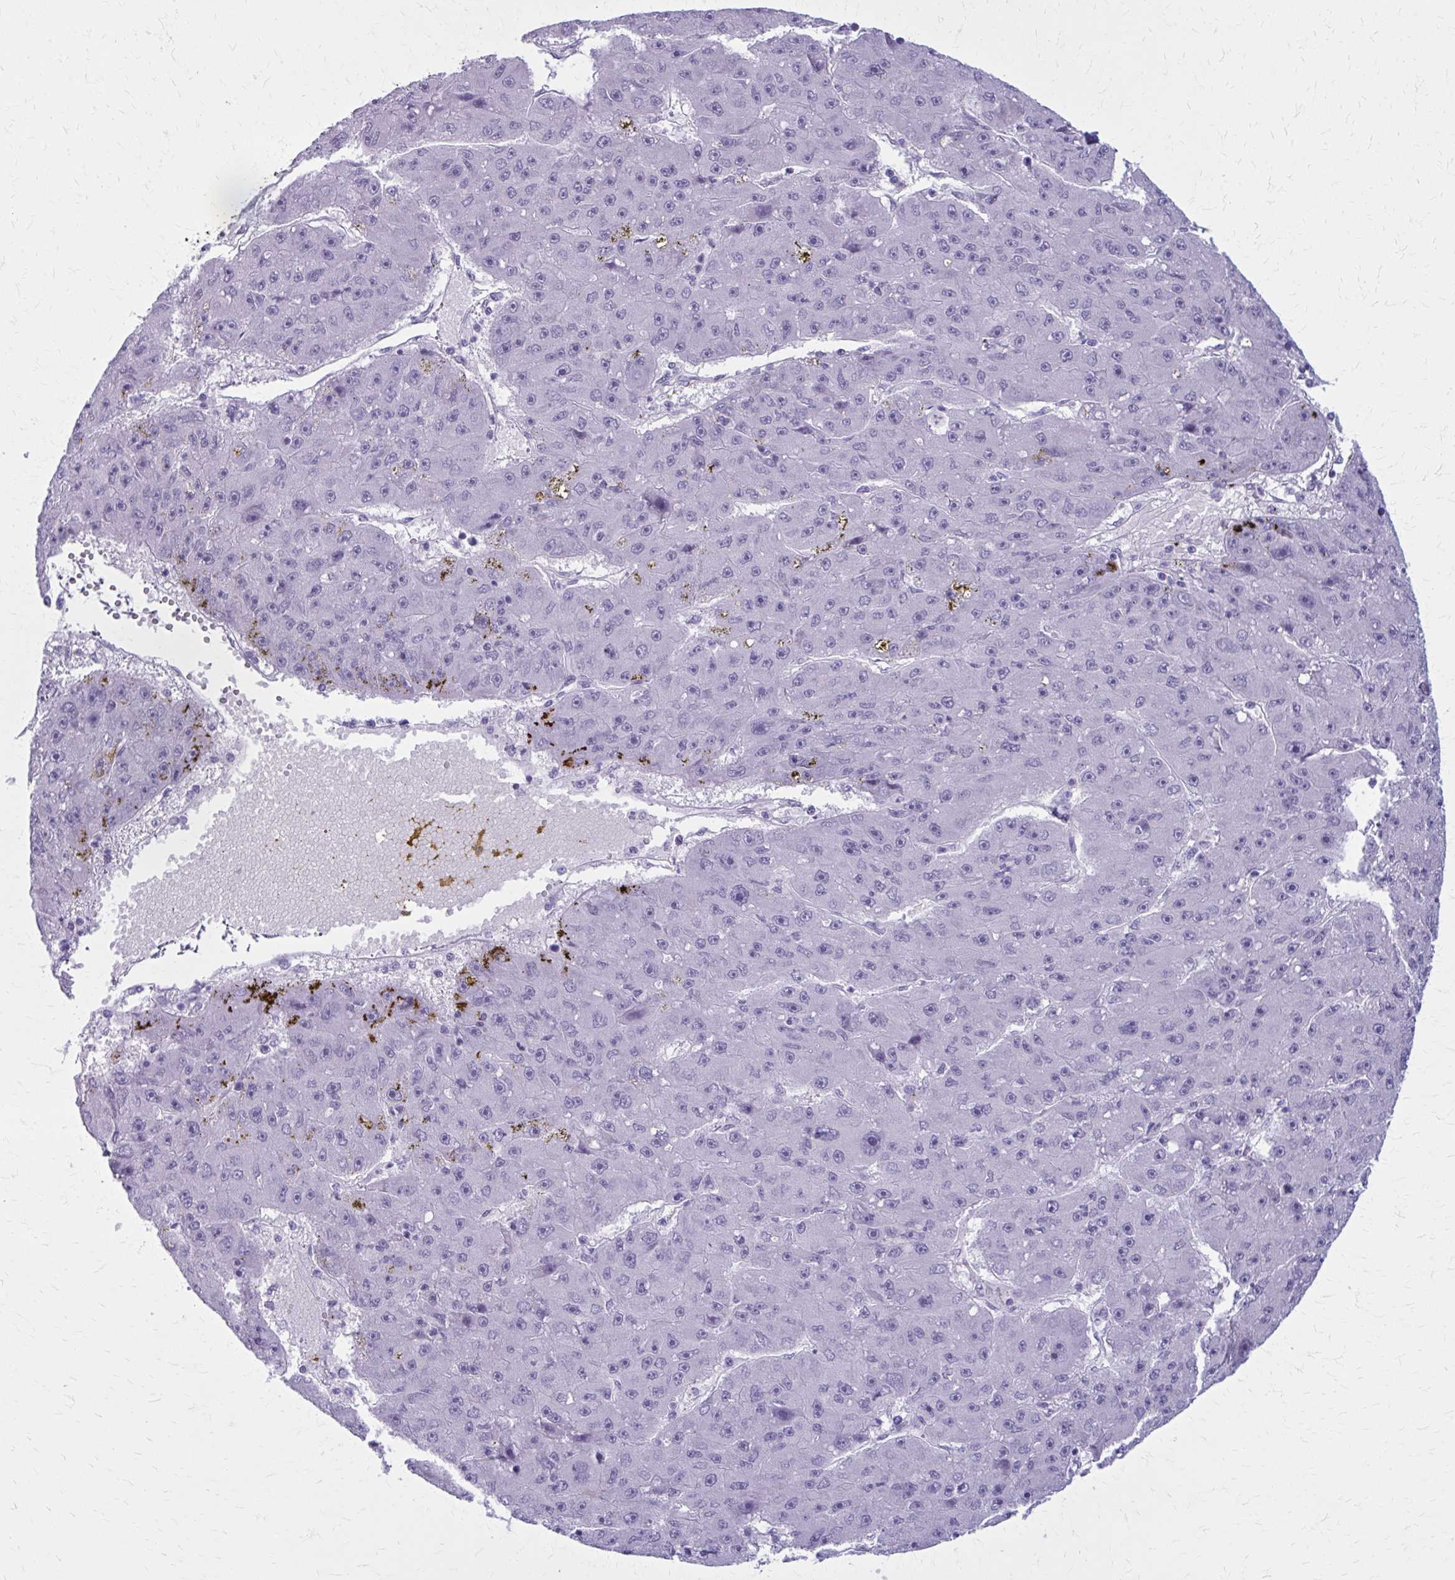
{"staining": {"intensity": "negative", "quantity": "none", "location": "none"}, "tissue": "liver cancer", "cell_type": "Tumor cells", "image_type": "cancer", "snomed": [{"axis": "morphology", "description": "Carcinoma, Hepatocellular, NOS"}, {"axis": "topography", "description": "Liver"}], "caption": "This is an immunohistochemistry (IHC) micrograph of human liver cancer. There is no positivity in tumor cells.", "gene": "ZDHHC7", "patient": {"sex": "male", "age": 67}}